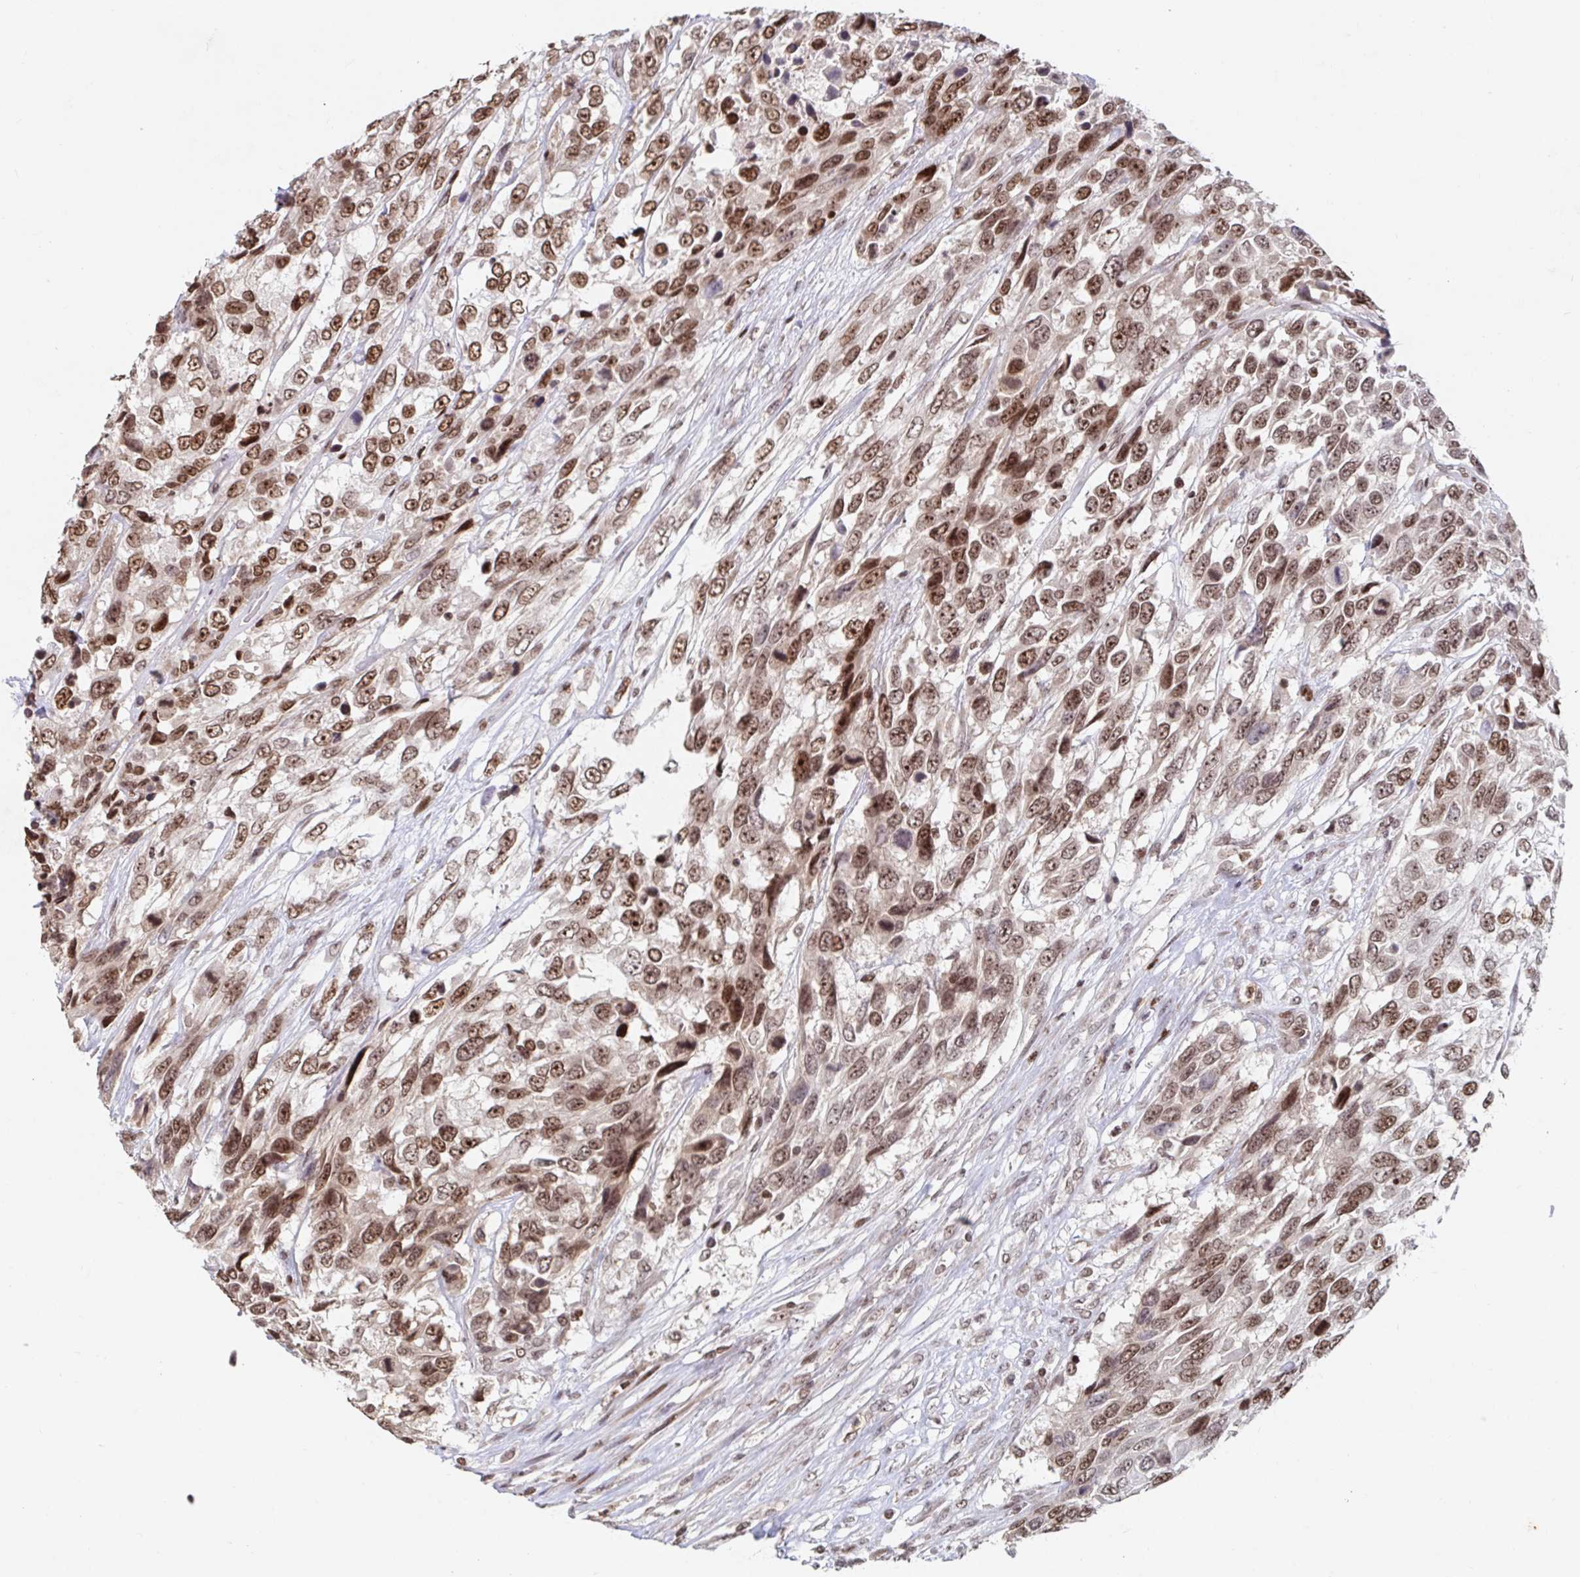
{"staining": {"intensity": "moderate", "quantity": ">75%", "location": "nuclear"}, "tissue": "urothelial cancer", "cell_type": "Tumor cells", "image_type": "cancer", "snomed": [{"axis": "morphology", "description": "Urothelial carcinoma, High grade"}, {"axis": "topography", "description": "Urinary bladder"}], "caption": "A micrograph of high-grade urothelial carcinoma stained for a protein demonstrates moderate nuclear brown staining in tumor cells. (Stains: DAB (3,3'-diaminobenzidine) in brown, nuclei in blue, Microscopy: brightfield microscopy at high magnification).", "gene": "C19orf53", "patient": {"sex": "female", "age": 70}}